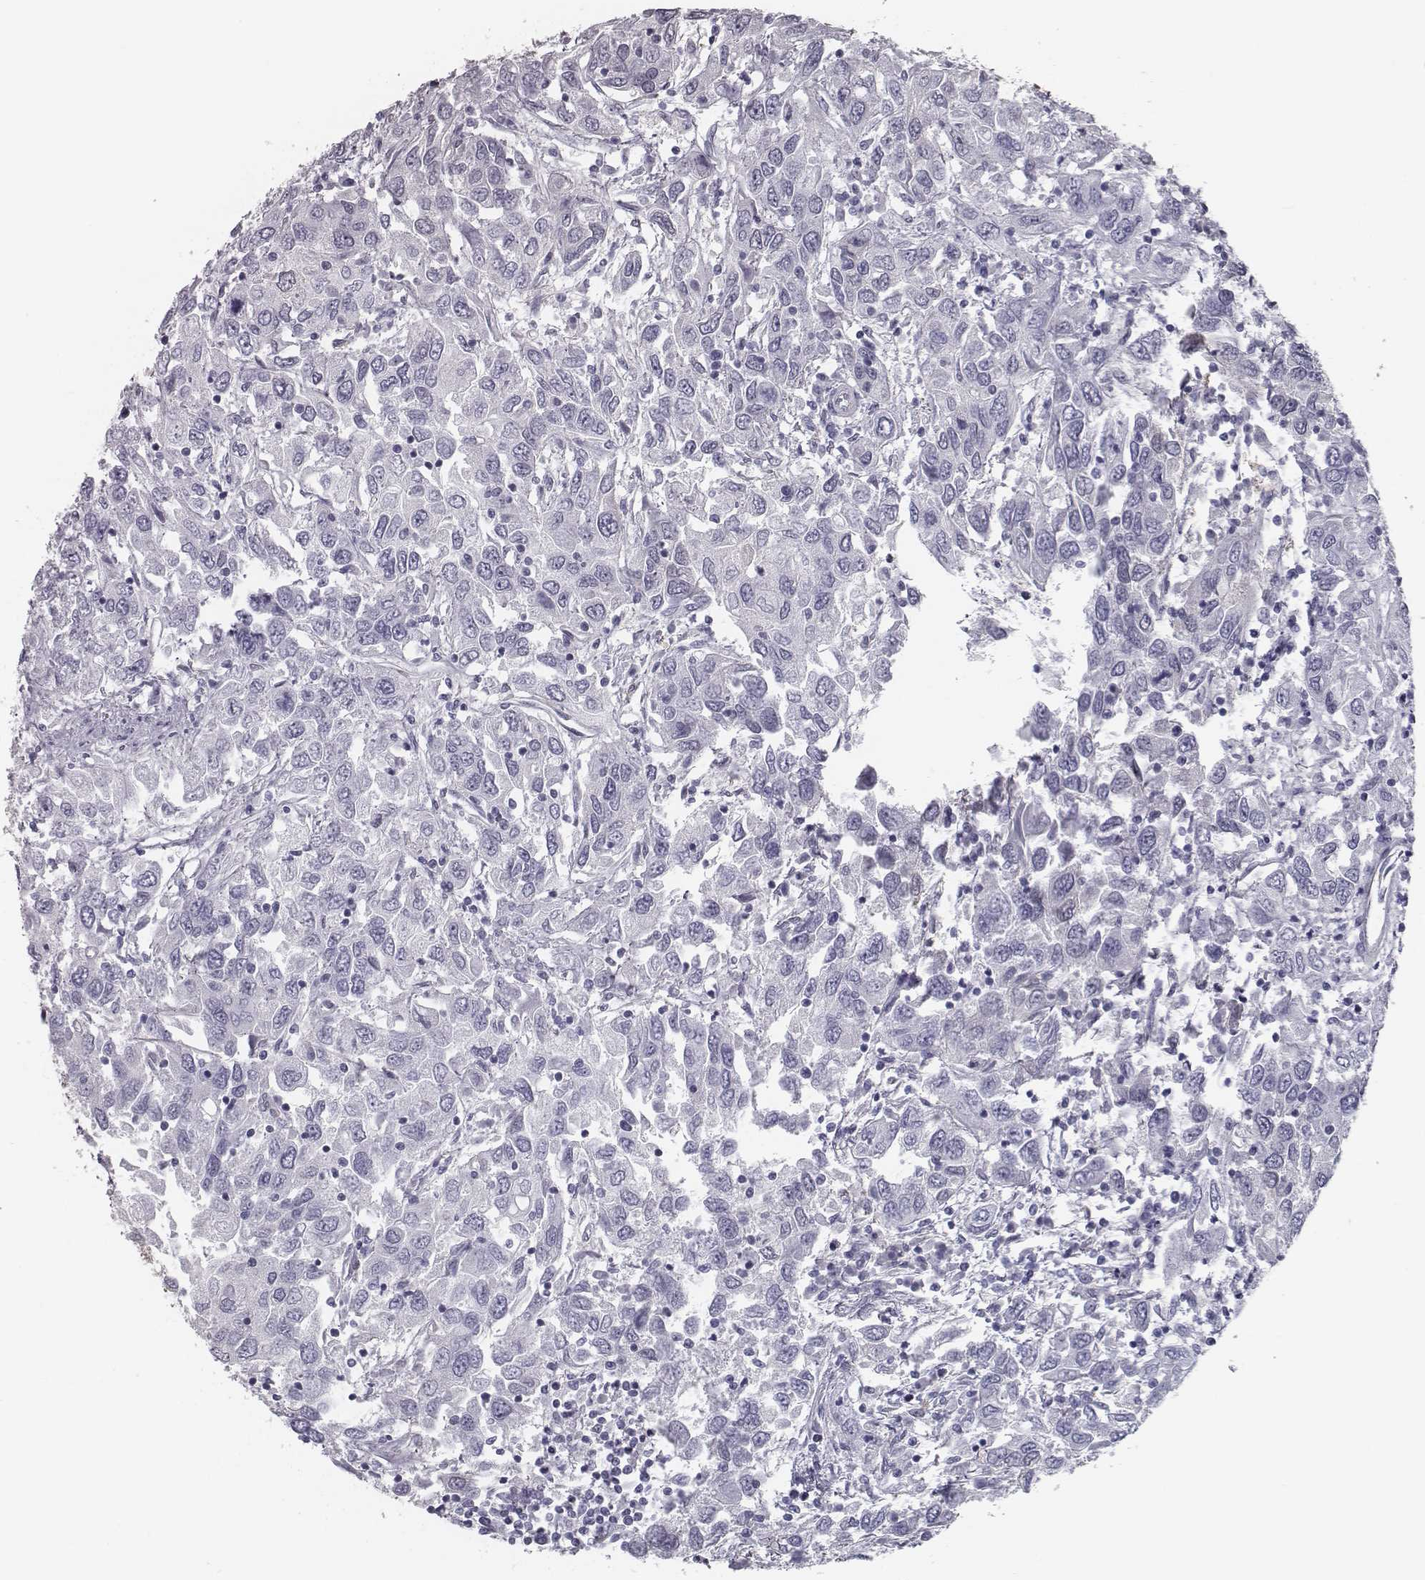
{"staining": {"intensity": "negative", "quantity": "none", "location": "none"}, "tissue": "urothelial cancer", "cell_type": "Tumor cells", "image_type": "cancer", "snomed": [{"axis": "morphology", "description": "Urothelial carcinoma, High grade"}, {"axis": "topography", "description": "Urinary bladder"}], "caption": "This is an IHC photomicrograph of human high-grade urothelial carcinoma. There is no expression in tumor cells.", "gene": "ISYNA1", "patient": {"sex": "male", "age": 76}}